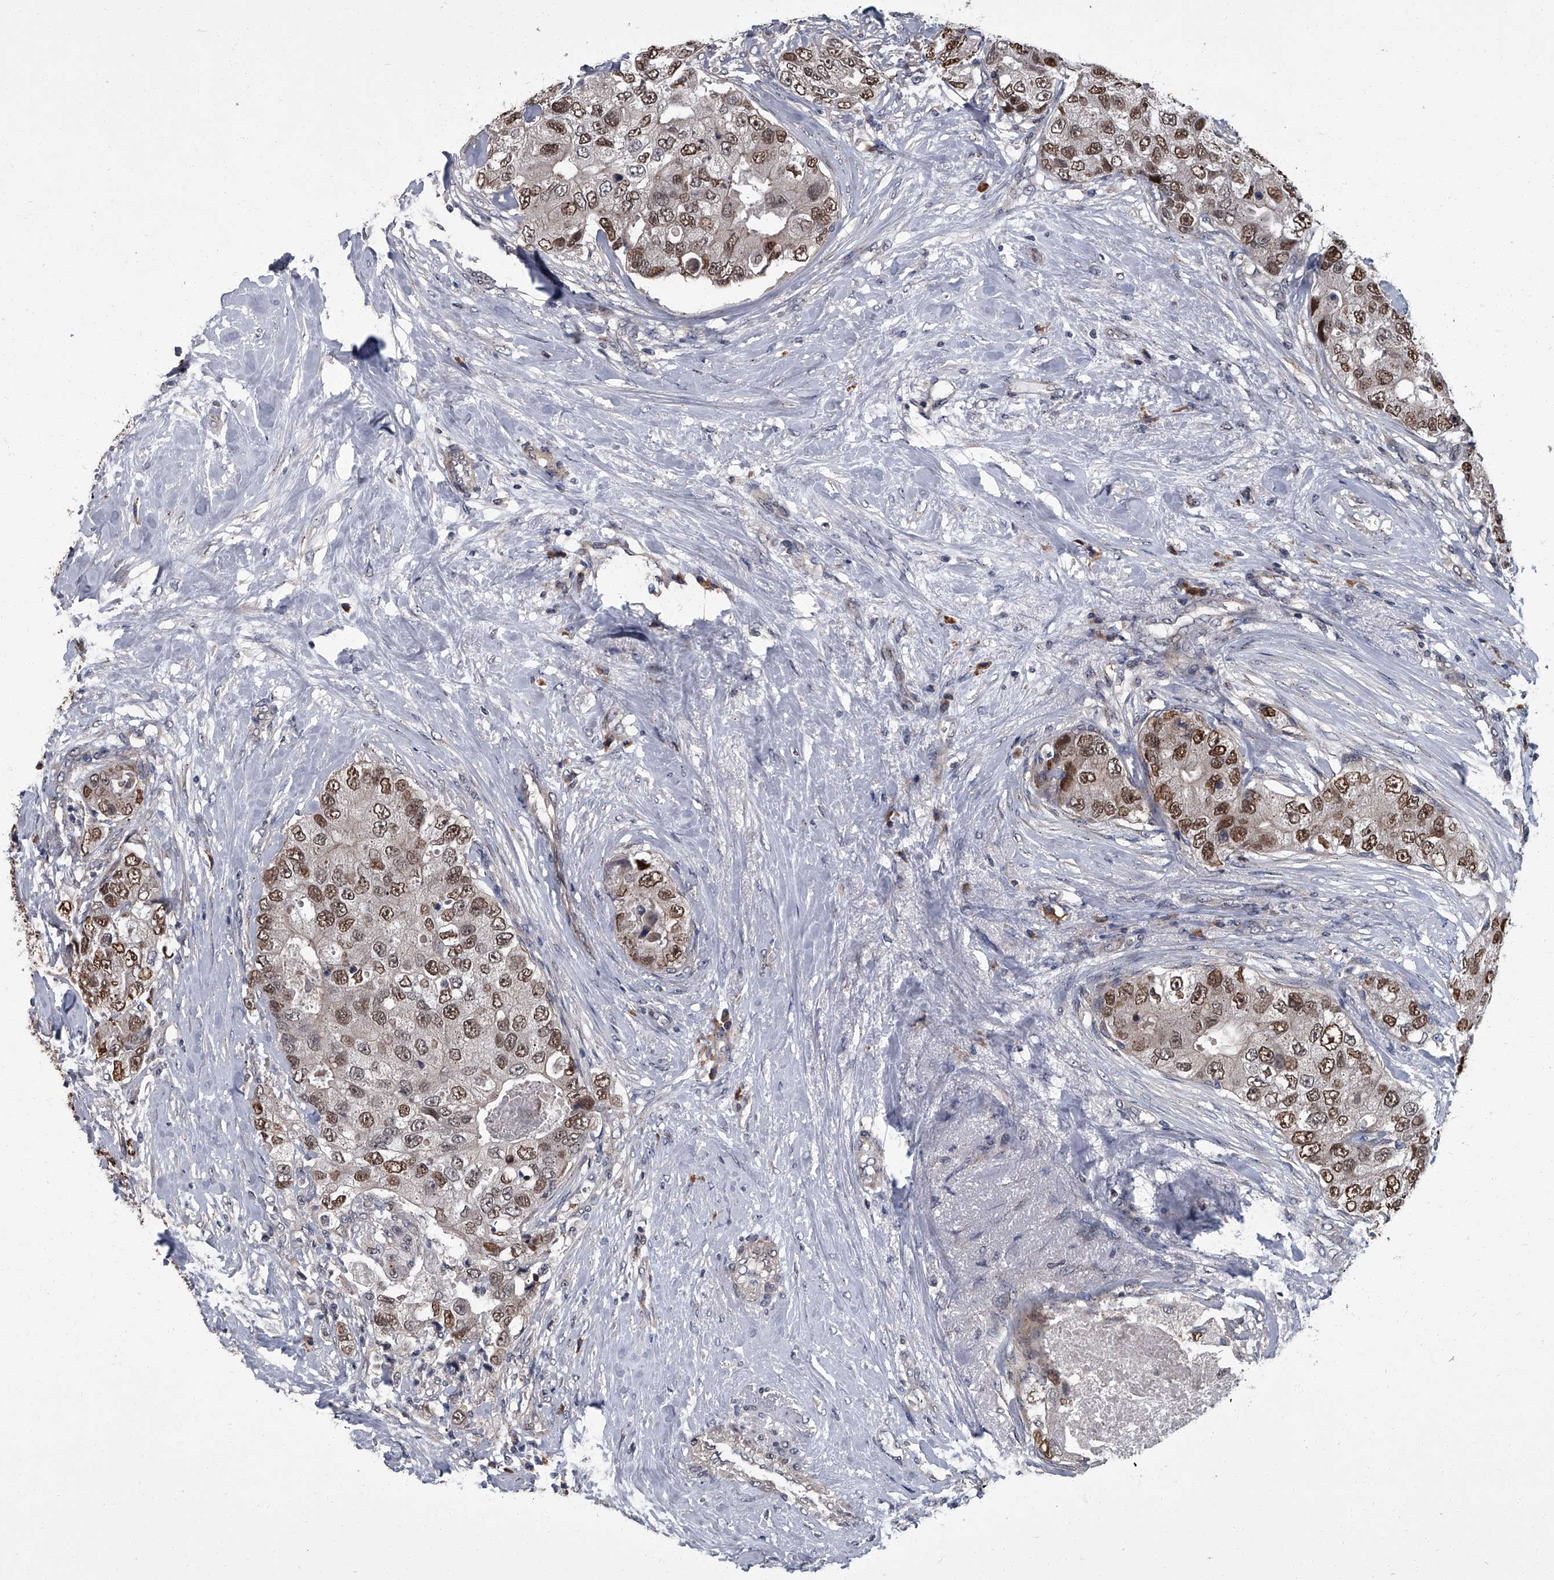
{"staining": {"intensity": "moderate", "quantity": ">75%", "location": "nuclear"}, "tissue": "breast cancer", "cell_type": "Tumor cells", "image_type": "cancer", "snomed": [{"axis": "morphology", "description": "Duct carcinoma"}, {"axis": "topography", "description": "Breast"}], "caption": "Breast intraductal carcinoma was stained to show a protein in brown. There is medium levels of moderate nuclear expression in approximately >75% of tumor cells. Immunohistochemistry stains the protein of interest in brown and the nuclei are stained blue.", "gene": "ZNF274", "patient": {"sex": "female", "age": 62}}